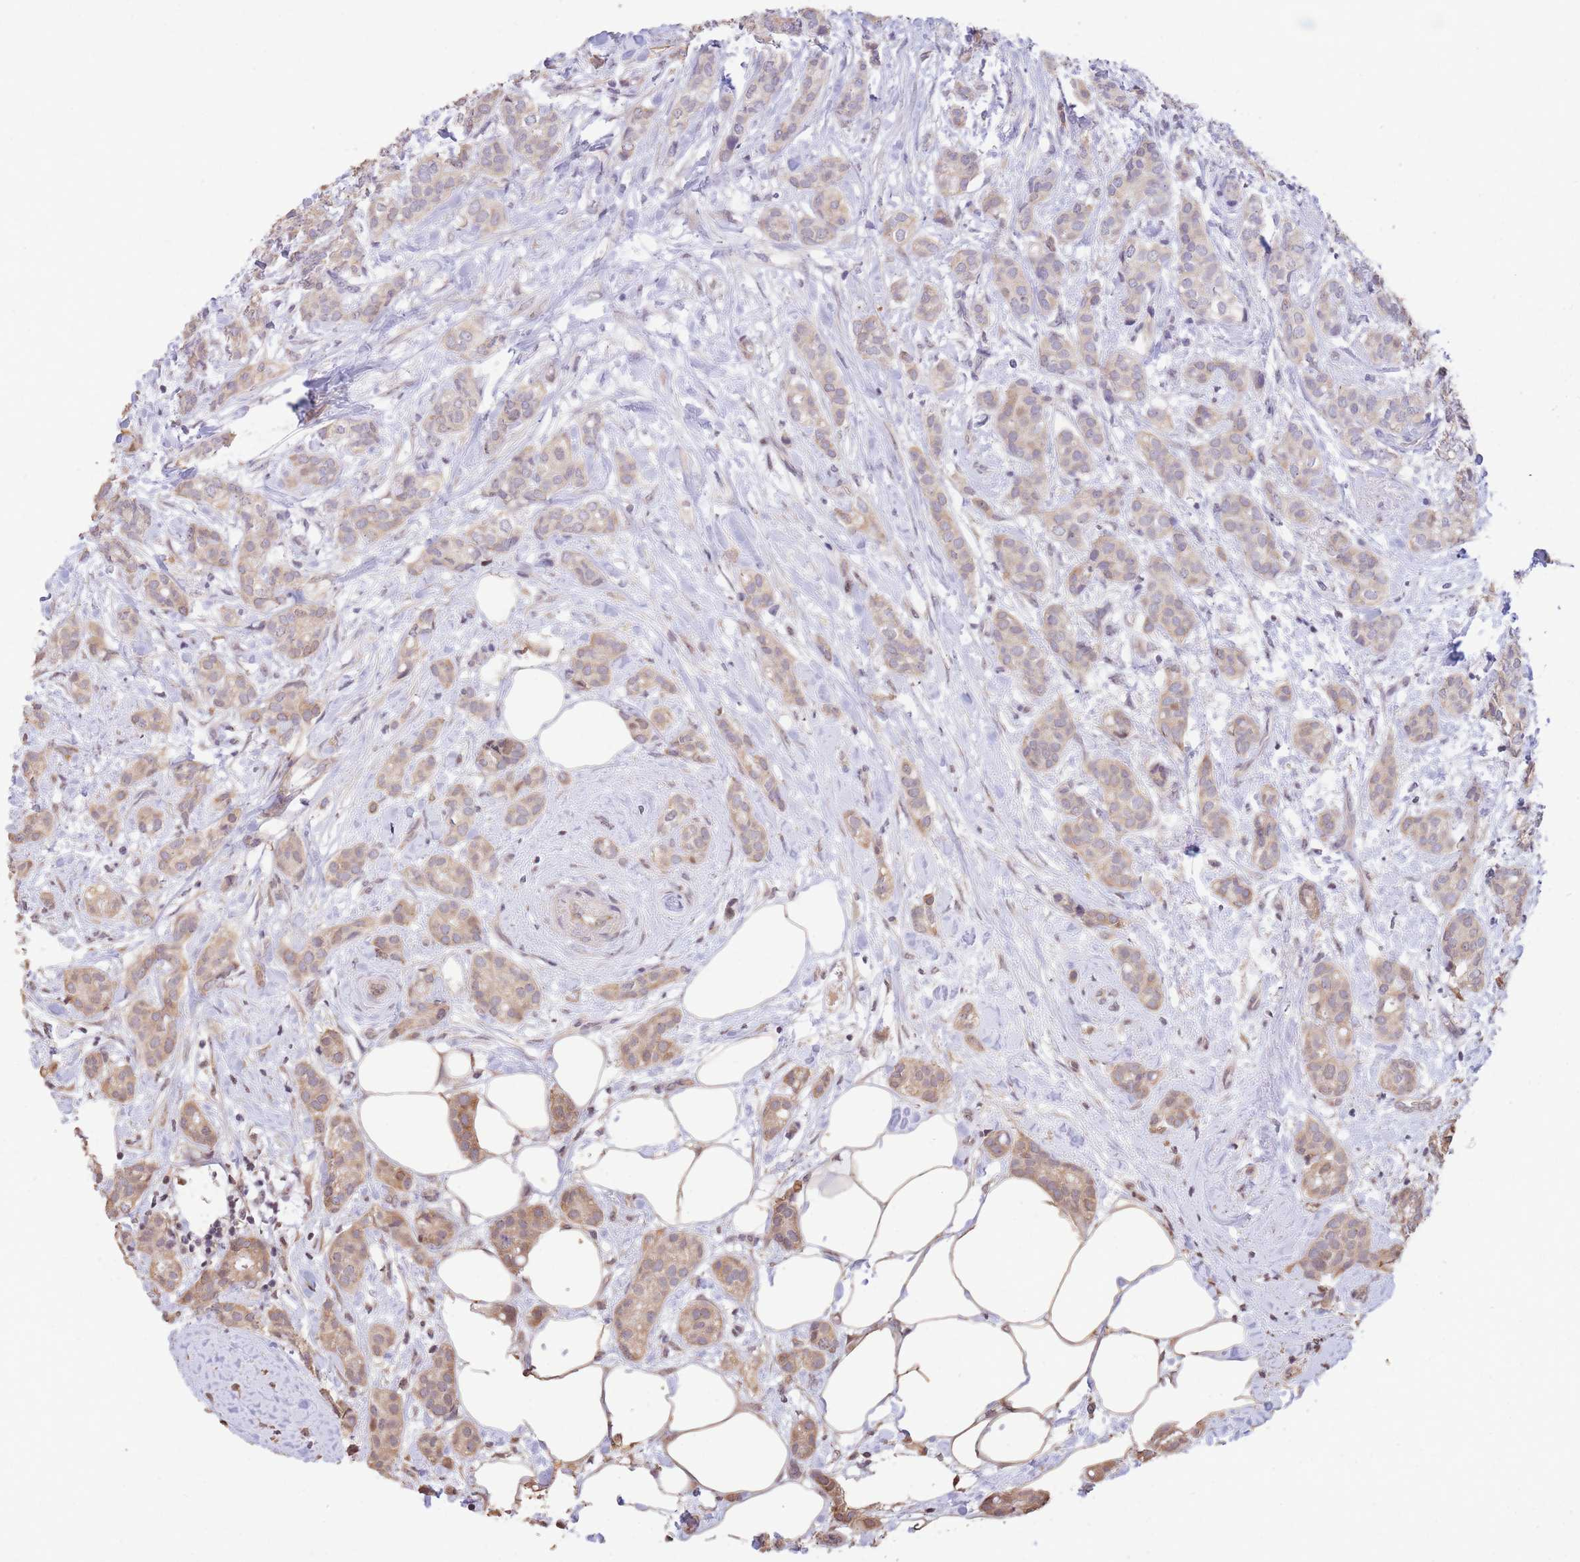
{"staining": {"intensity": "weak", "quantity": ">75%", "location": "cytoplasmic/membranous"}, "tissue": "breast cancer", "cell_type": "Tumor cells", "image_type": "cancer", "snomed": [{"axis": "morphology", "description": "Duct carcinoma"}, {"axis": "topography", "description": "Breast"}], "caption": "Protein expression analysis of human breast cancer reveals weak cytoplasmic/membranous expression in approximately >75% of tumor cells.", "gene": "RGS14", "patient": {"sex": "female", "age": 73}}